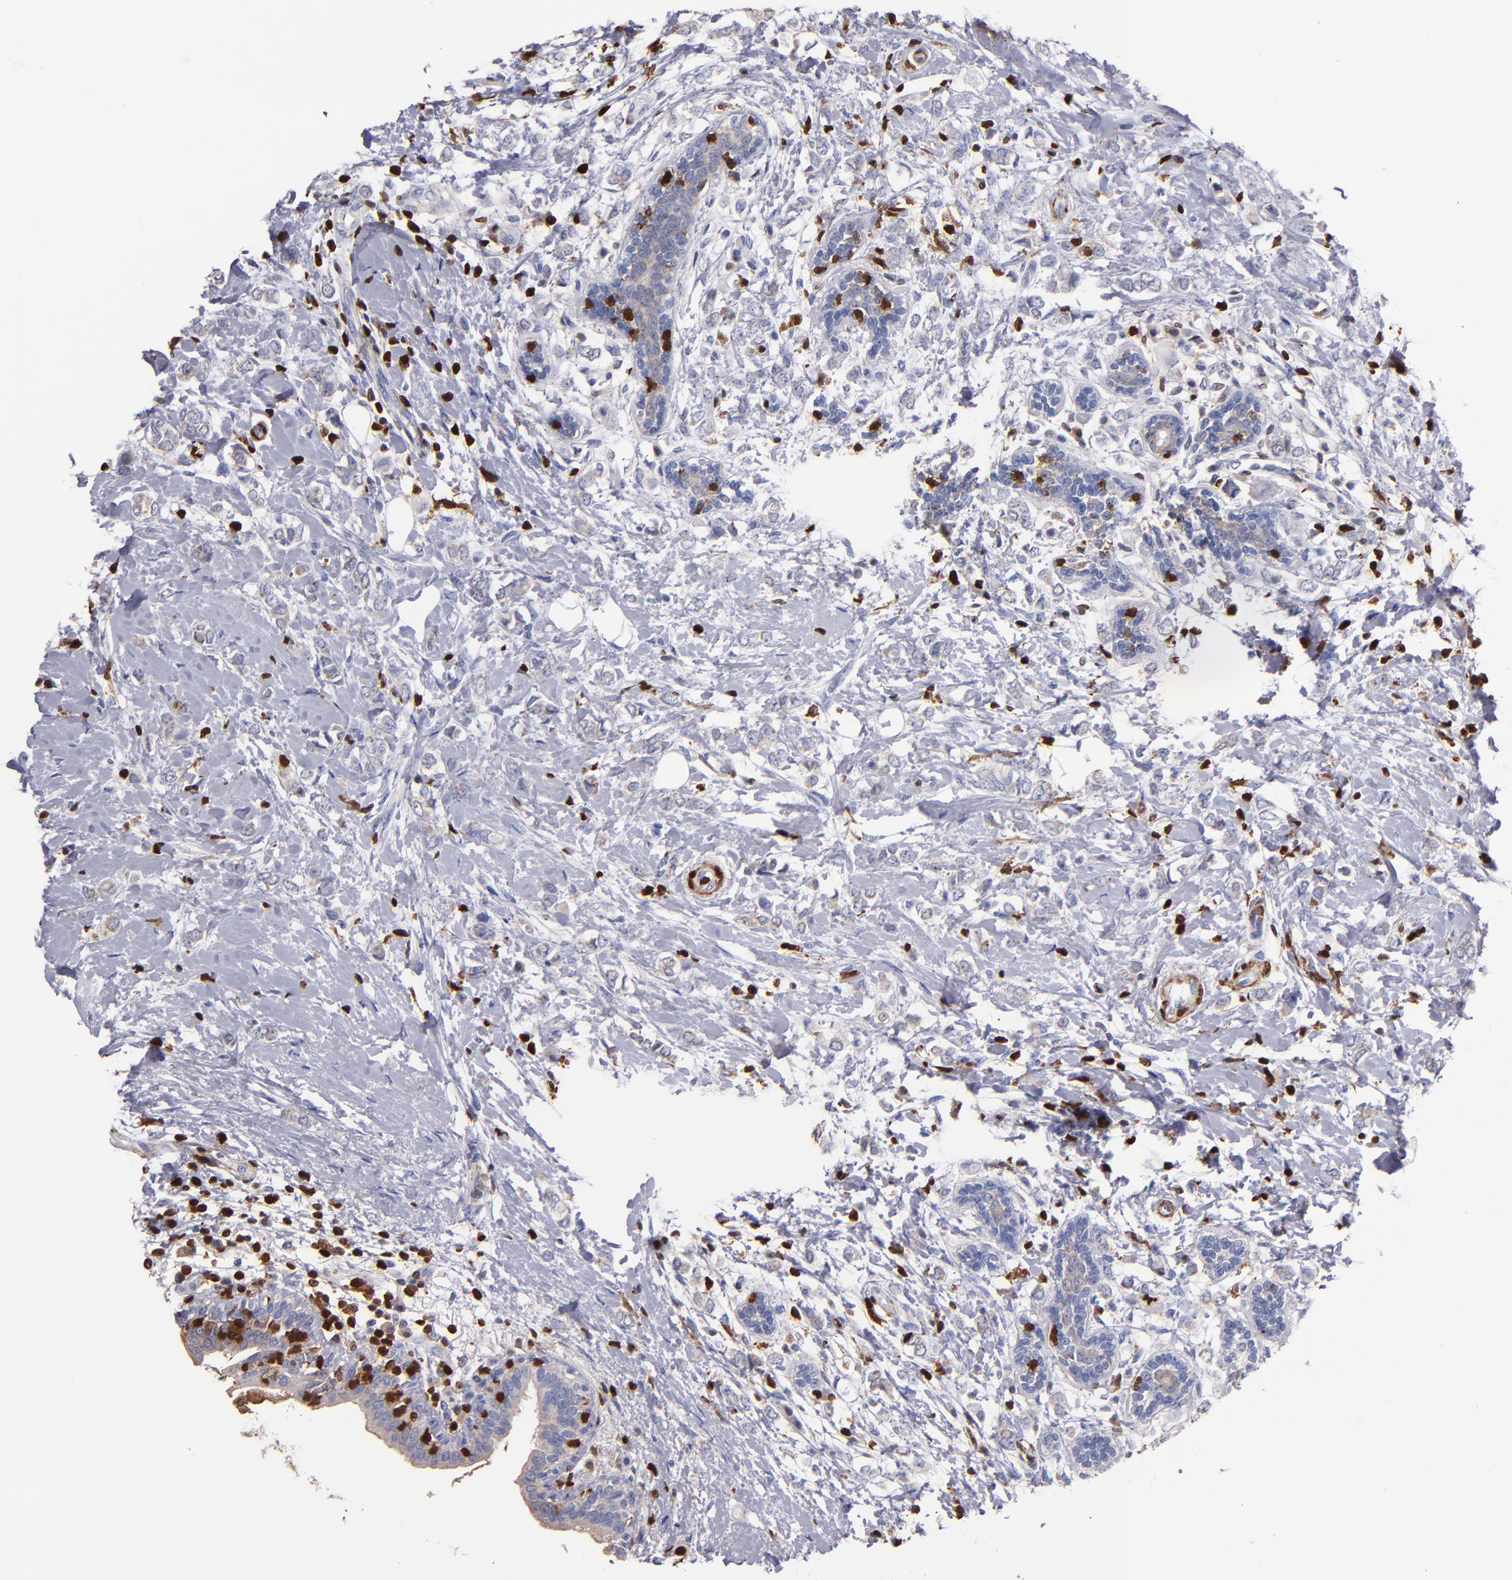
{"staining": {"intensity": "weak", "quantity": "<25%", "location": "cytoplasmic/membranous"}, "tissue": "breast cancer", "cell_type": "Tumor cells", "image_type": "cancer", "snomed": [{"axis": "morphology", "description": "Normal tissue, NOS"}, {"axis": "morphology", "description": "Lobular carcinoma"}, {"axis": "topography", "description": "Breast"}], "caption": "This is an IHC image of lobular carcinoma (breast). There is no expression in tumor cells.", "gene": "S100A4", "patient": {"sex": "female", "age": 47}}